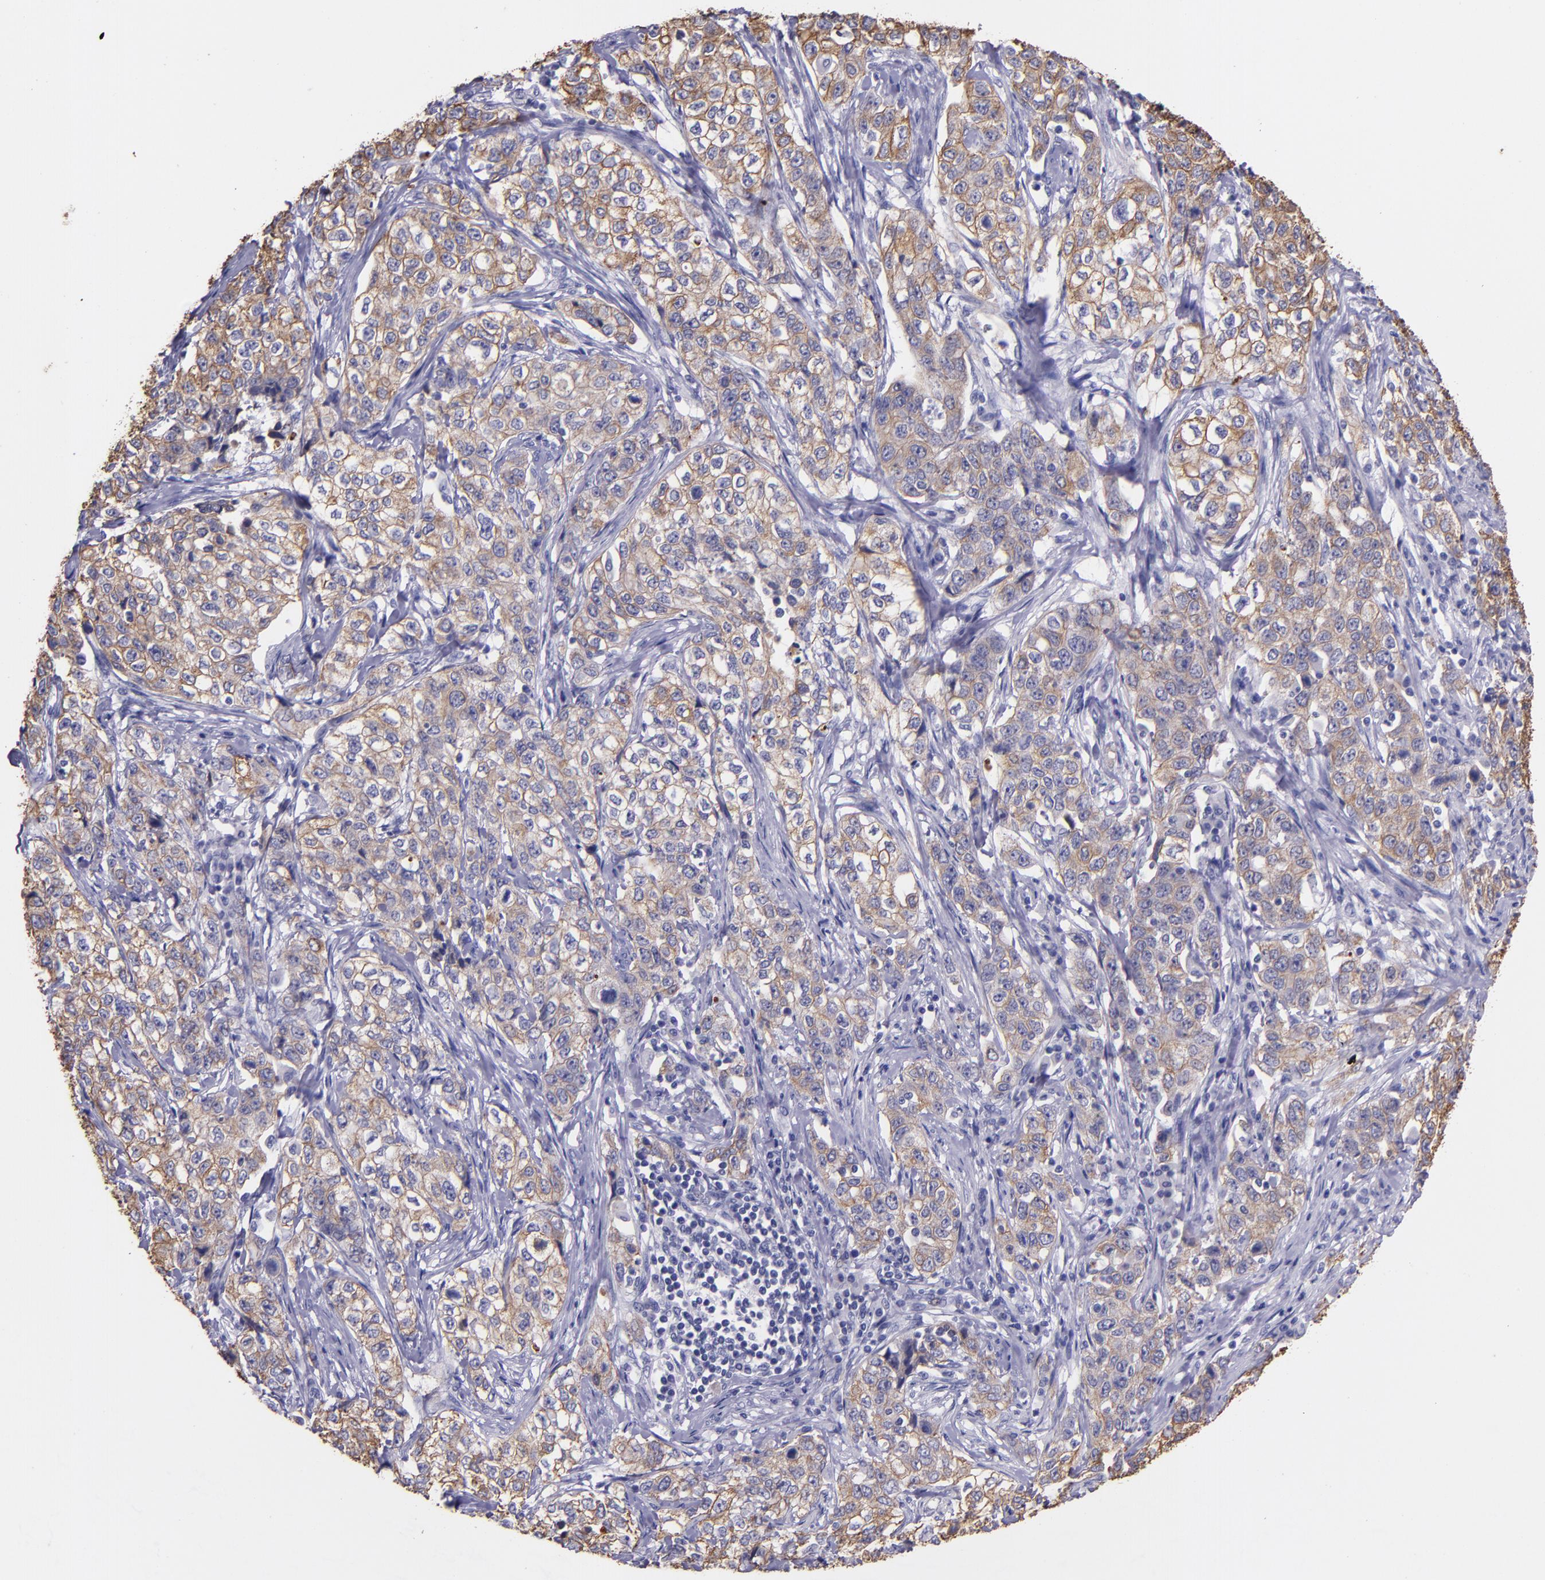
{"staining": {"intensity": "moderate", "quantity": ">75%", "location": "cytoplasmic/membranous"}, "tissue": "stomach cancer", "cell_type": "Tumor cells", "image_type": "cancer", "snomed": [{"axis": "morphology", "description": "Adenocarcinoma, NOS"}, {"axis": "topography", "description": "Stomach"}], "caption": "Immunohistochemistry image of neoplastic tissue: human stomach adenocarcinoma stained using immunohistochemistry (IHC) reveals medium levels of moderate protein expression localized specifically in the cytoplasmic/membranous of tumor cells, appearing as a cytoplasmic/membranous brown color.", "gene": "KRT4", "patient": {"sex": "male", "age": 48}}